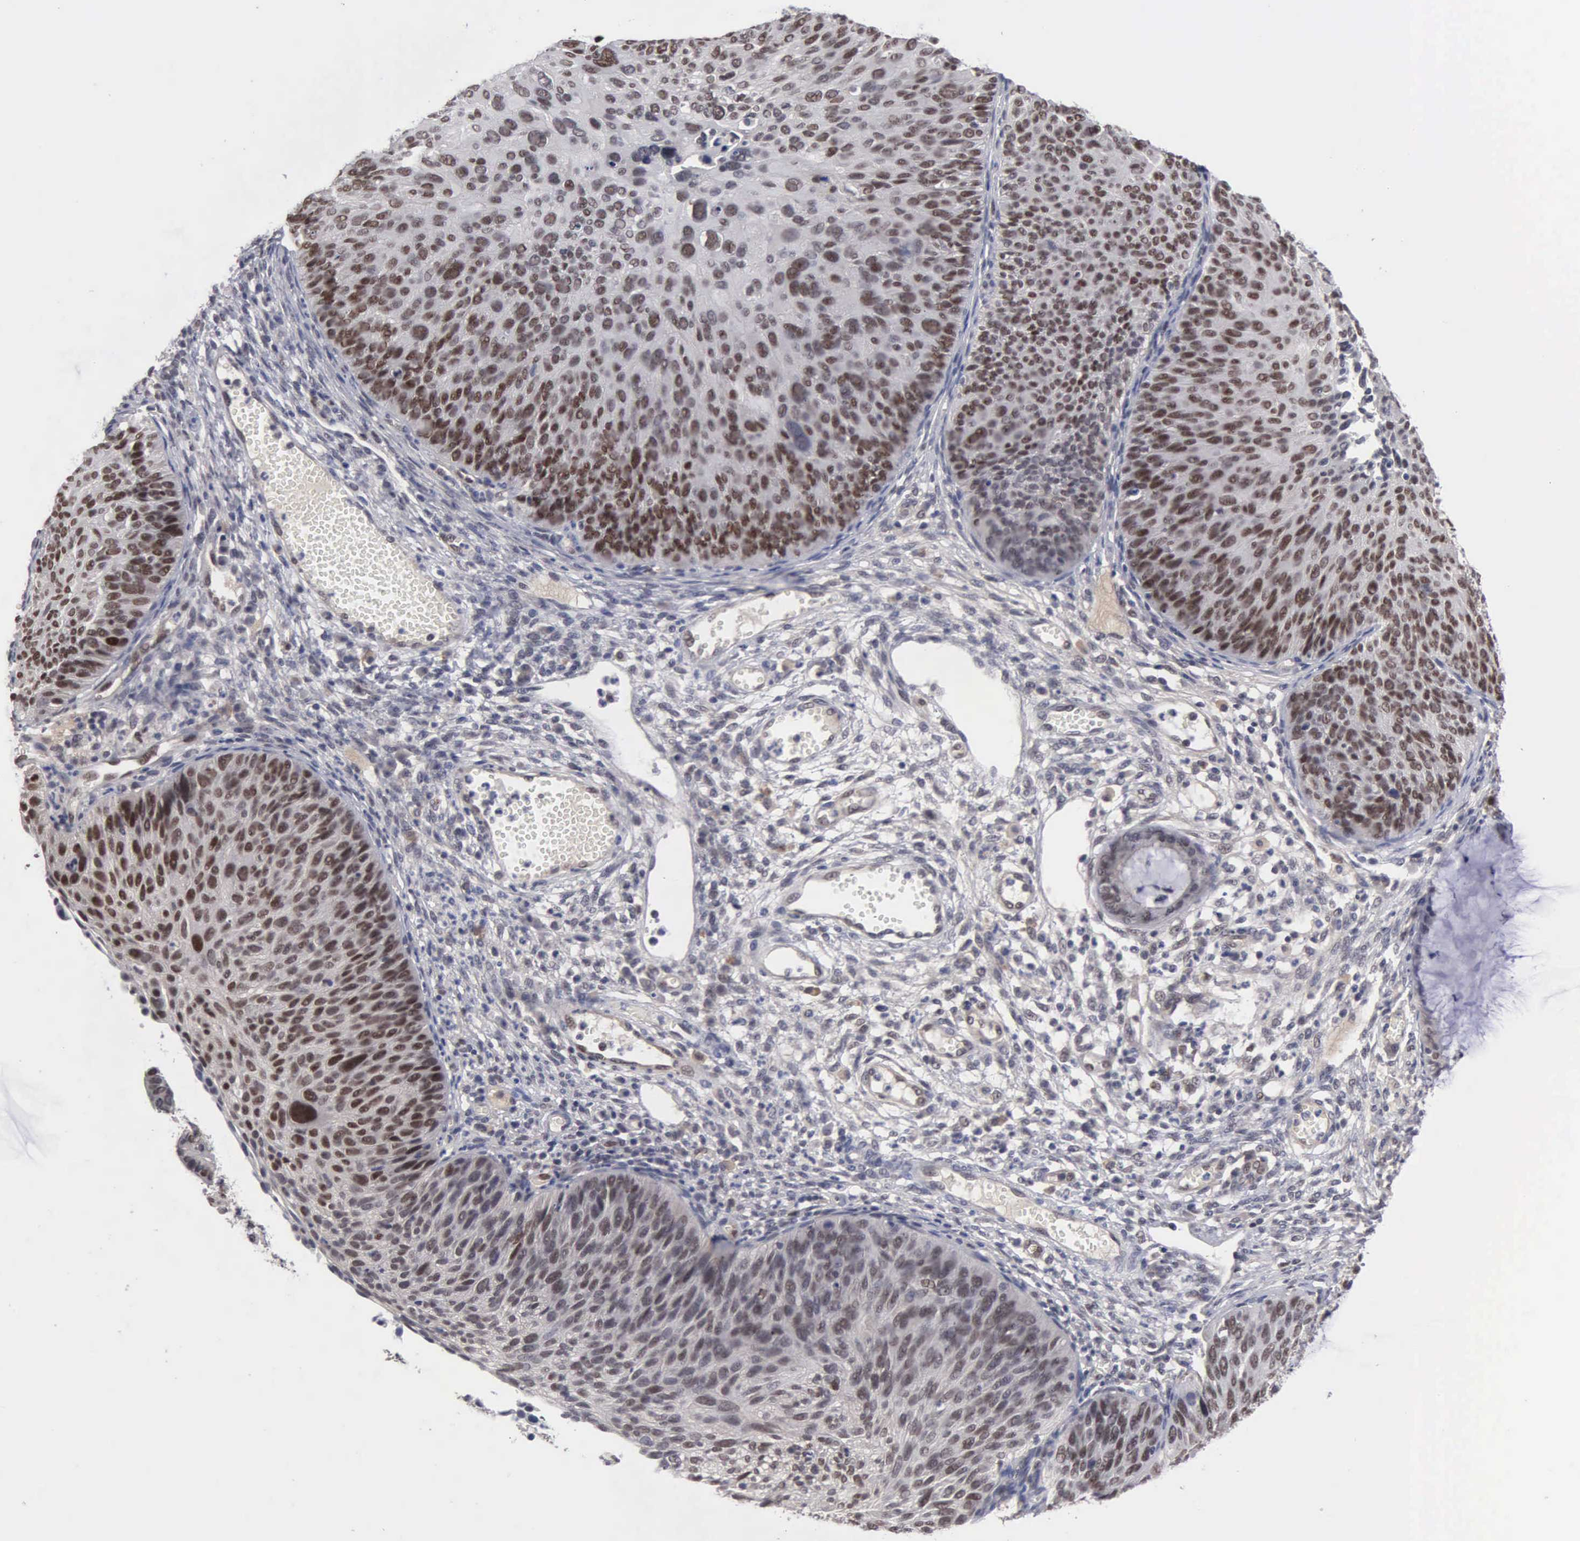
{"staining": {"intensity": "moderate", "quantity": ">75%", "location": "nuclear"}, "tissue": "cervical cancer", "cell_type": "Tumor cells", "image_type": "cancer", "snomed": [{"axis": "morphology", "description": "Squamous cell carcinoma, NOS"}, {"axis": "topography", "description": "Cervix"}], "caption": "Protein positivity by IHC demonstrates moderate nuclear positivity in about >75% of tumor cells in cervical cancer.", "gene": "ZBTB33", "patient": {"sex": "female", "age": 36}}